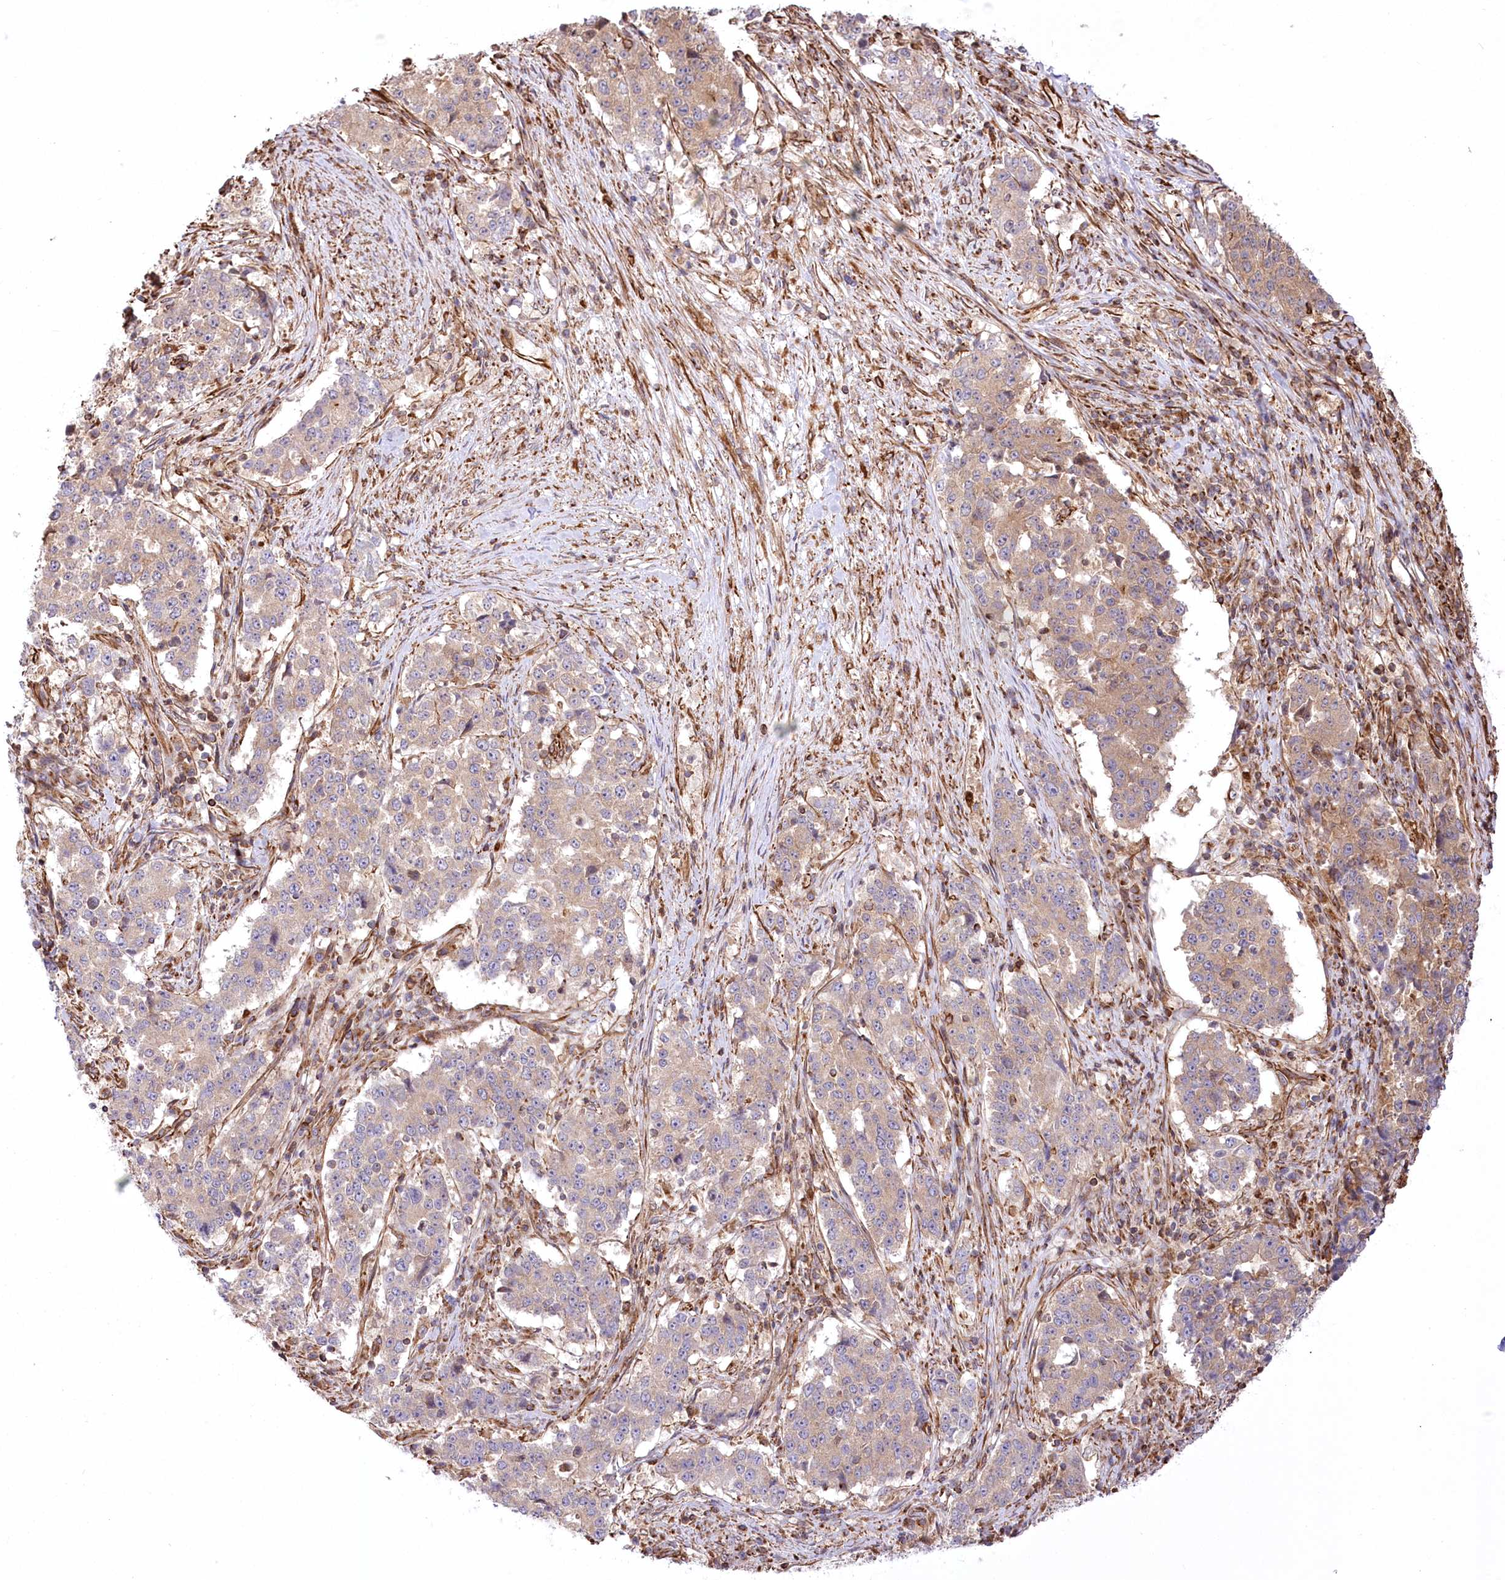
{"staining": {"intensity": "moderate", "quantity": ">75%", "location": "cytoplasmic/membranous"}, "tissue": "stomach cancer", "cell_type": "Tumor cells", "image_type": "cancer", "snomed": [{"axis": "morphology", "description": "Adenocarcinoma, NOS"}, {"axis": "topography", "description": "Stomach"}], "caption": "Protein positivity by immunohistochemistry (IHC) exhibits moderate cytoplasmic/membranous positivity in about >75% of tumor cells in stomach cancer.", "gene": "TTC1", "patient": {"sex": "male", "age": 59}}